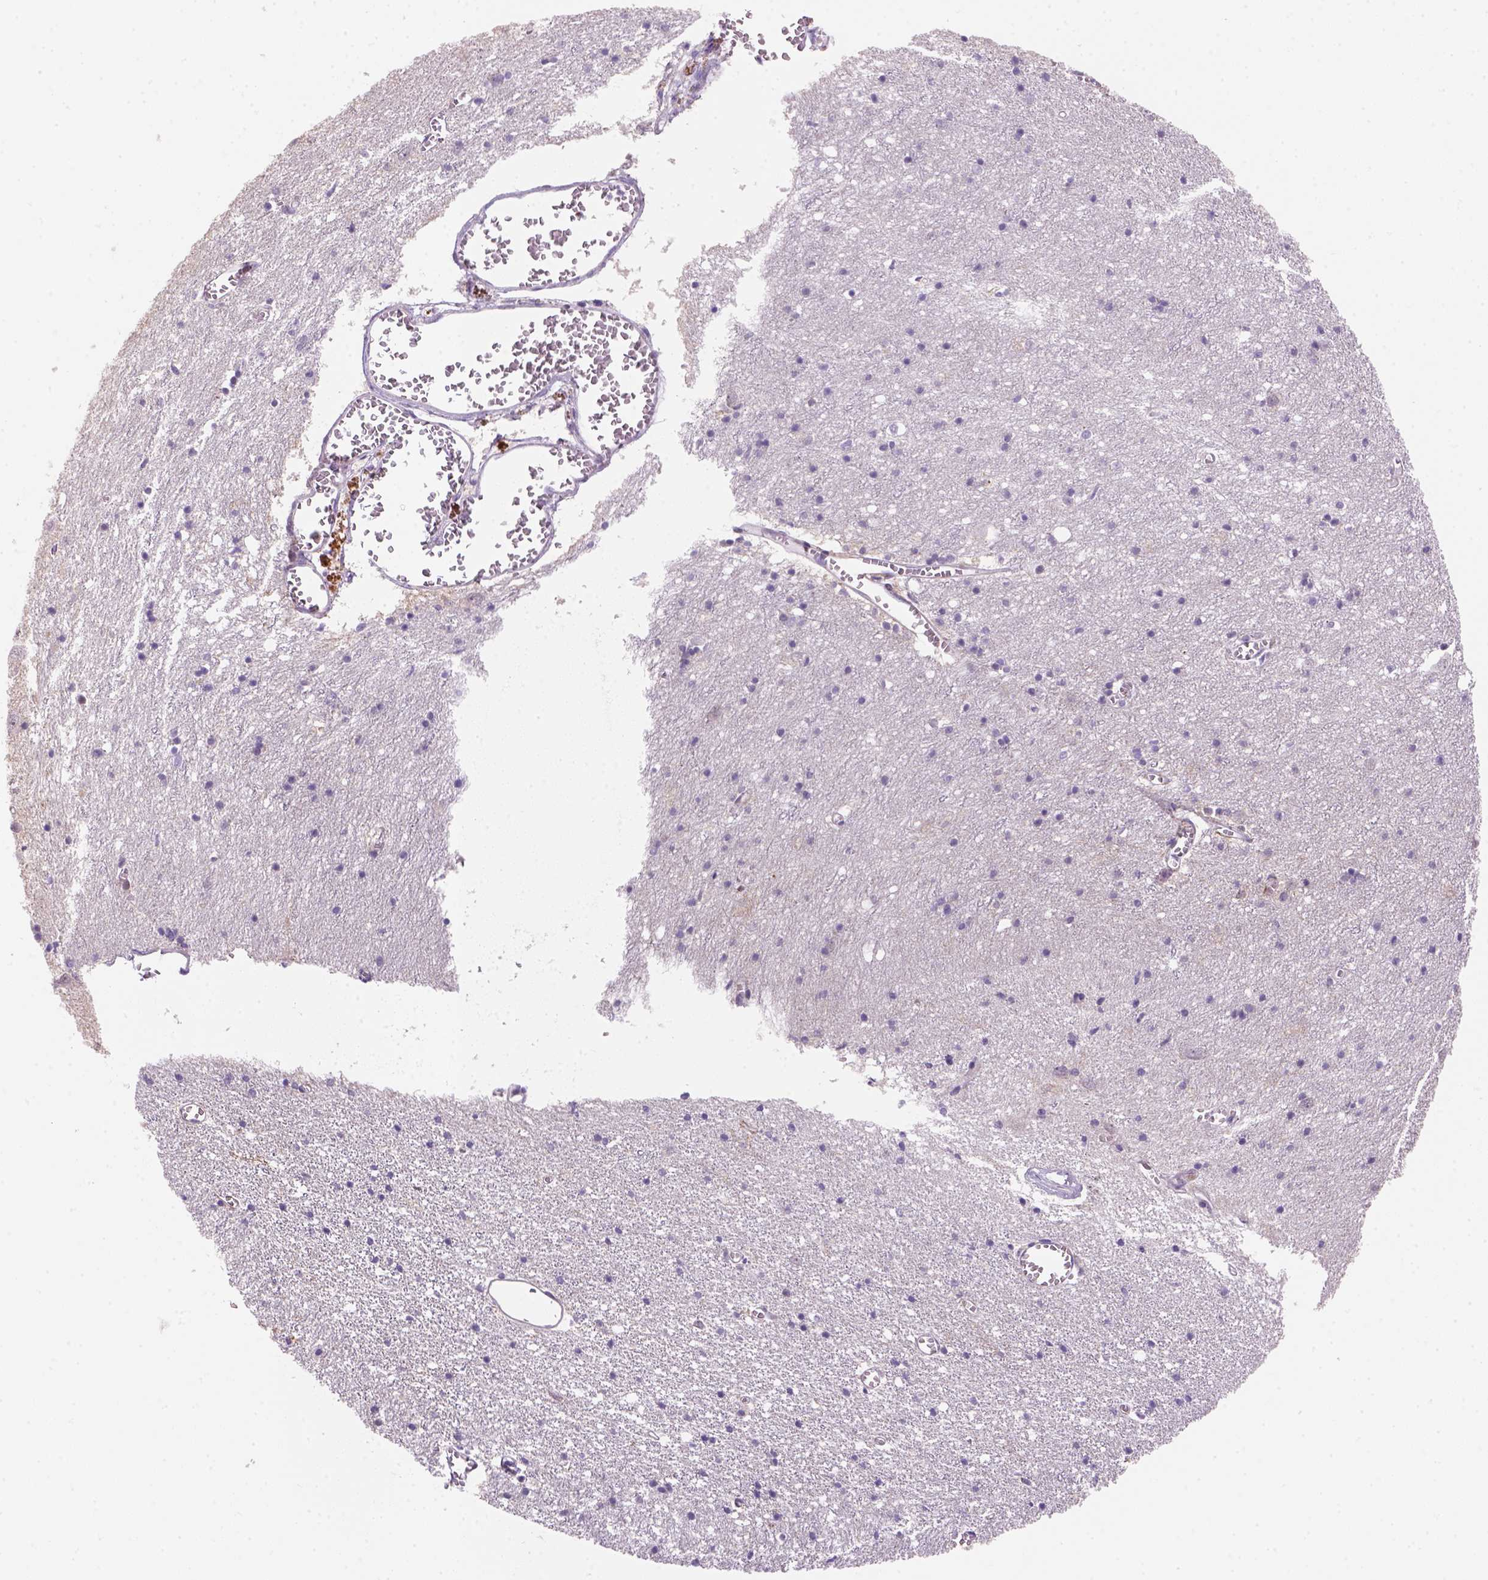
{"staining": {"intensity": "moderate", "quantity": ">75%", "location": "cytoplasmic/membranous"}, "tissue": "cerebral cortex", "cell_type": "Endothelial cells", "image_type": "normal", "snomed": [{"axis": "morphology", "description": "Normal tissue, NOS"}, {"axis": "topography", "description": "Cerebral cortex"}], "caption": "Immunohistochemistry (IHC) (DAB) staining of normal human cerebral cortex displays moderate cytoplasmic/membranous protein staining in about >75% of endothelial cells.", "gene": "VSTM5", "patient": {"sex": "male", "age": 70}}